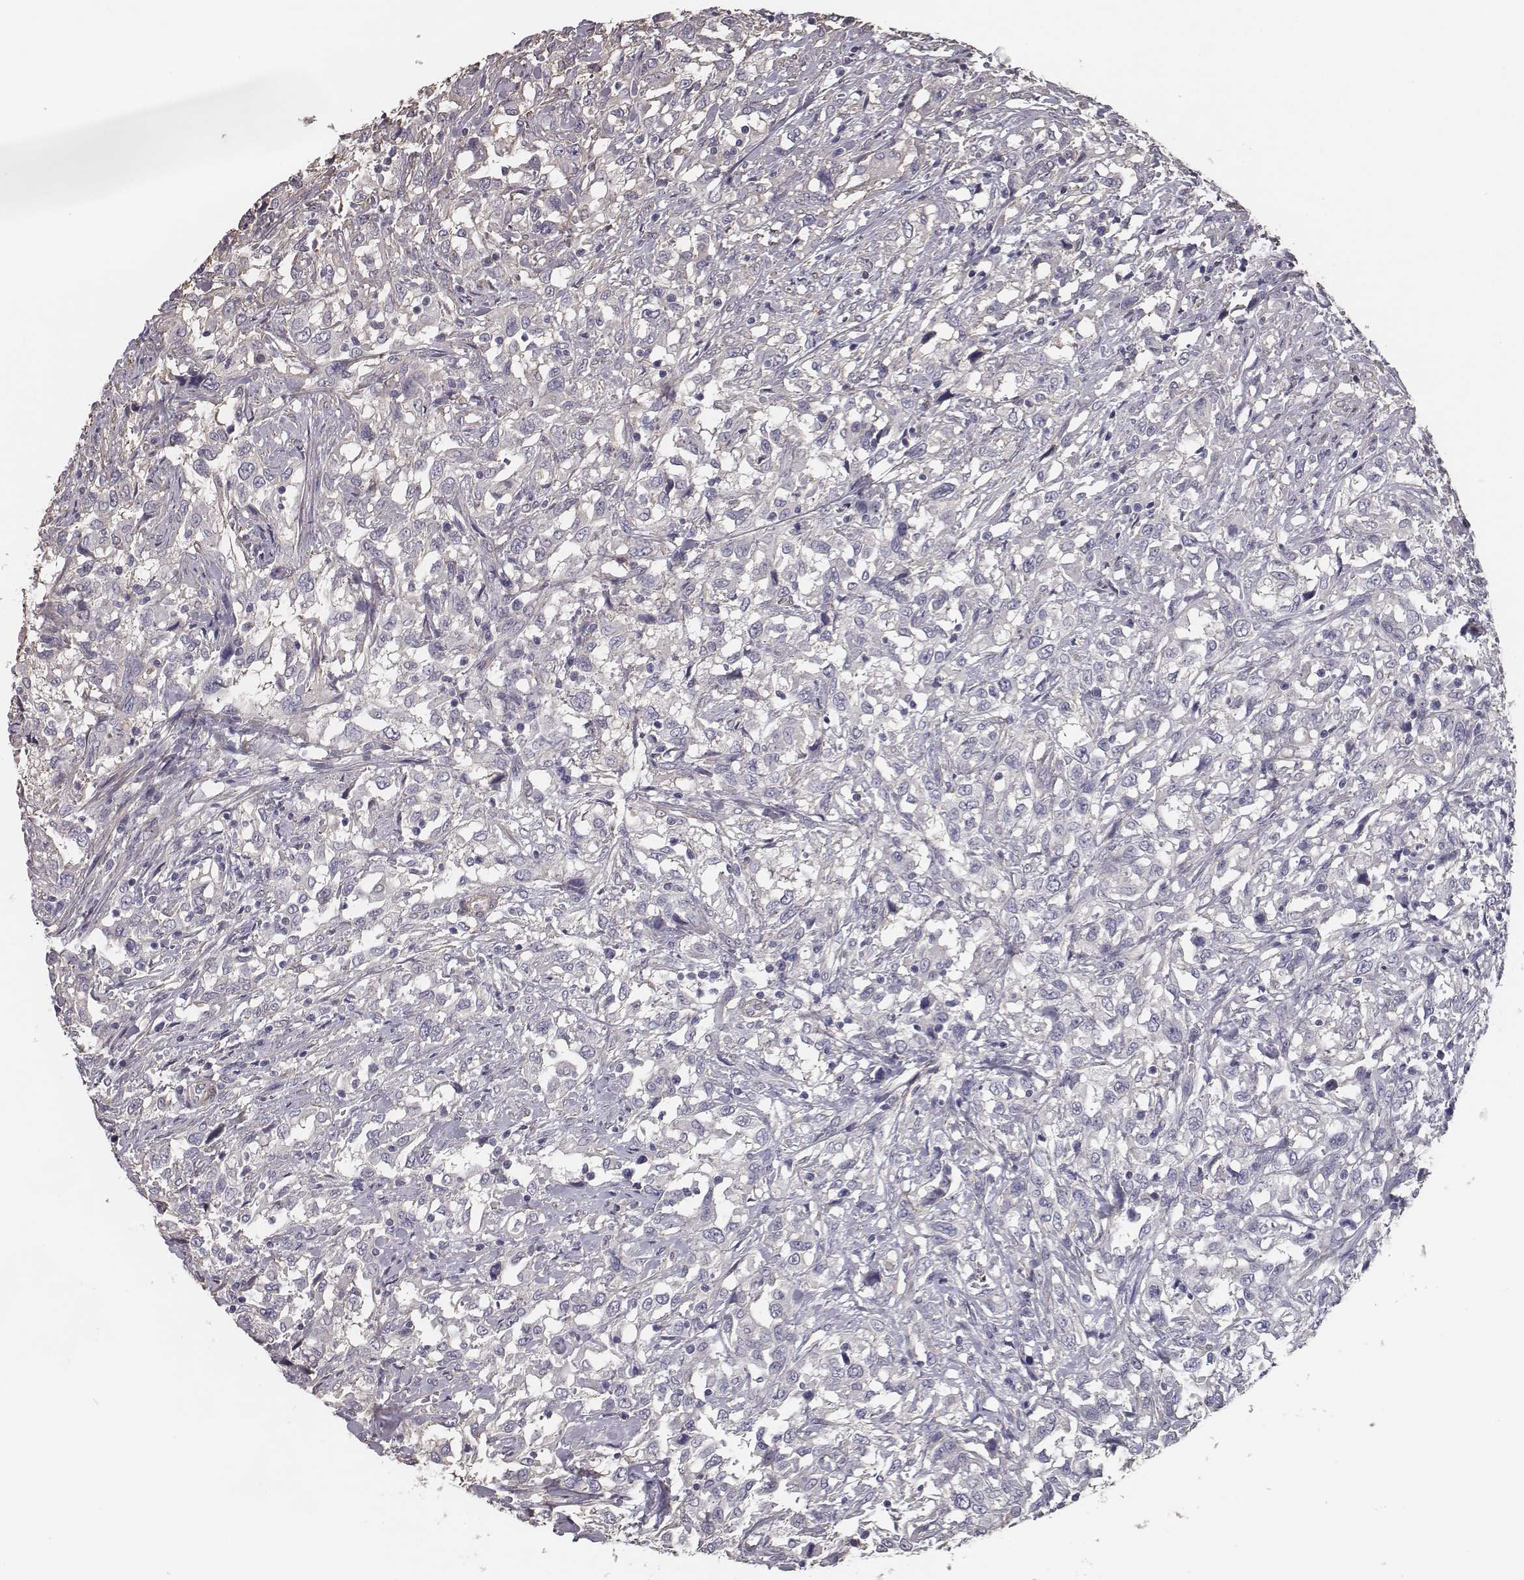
{"staining": {"intensity": "negative", "quantity": "none", "location": "none"}, "tissue": "urothelial cancer", "cell_type": "Tumor cells", "image_type": "cancer", "snomed": [{"axis": "morphology", "description": "Urothelial carcinoma, NOS"}, {"axis": "morphology", "description": "Urothelial carcinoma, High grade"}, {"axis": "topography", "description": "Urinary bladder"}], "caption": "Immunohistochemical staining of urothelial cancer displays no significant expression in tumor cells.", "gene": "ISYNA1", "patient": {"sex": "female", "age": 64}}